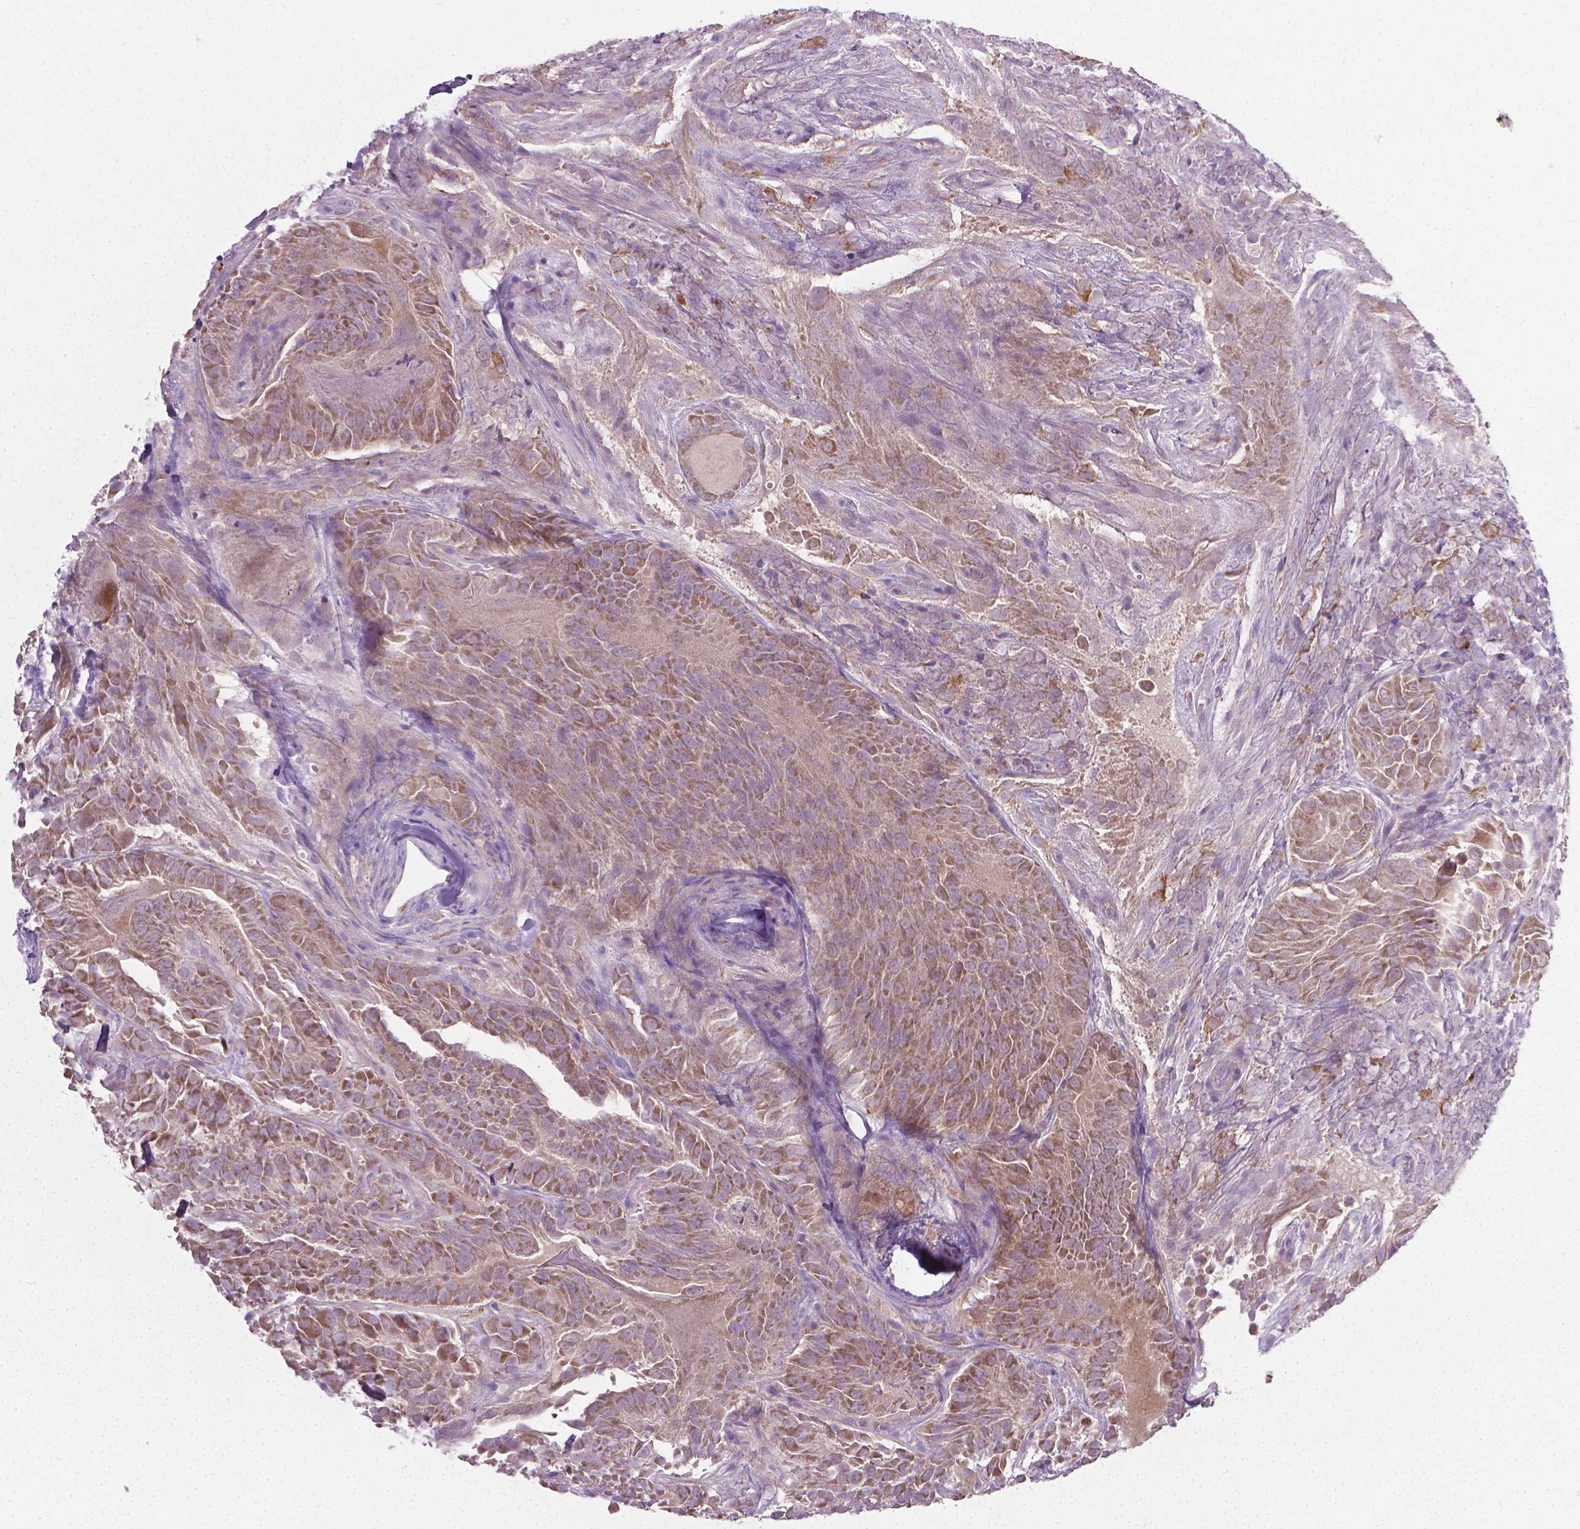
{"staining": {"intensity": "moderate", "quantity": ">75%", "location": "cytoplasmic/membranous"}, "tissue": "thyroid cancer", "cell_type": "Tumor cells", "image_type": "cancer", "snomed": [{"axis": "morphology", "description": "Papillary adenocarcinoma, NOS"}, {"axis": "topography", "description": "Thyroid gland"}], "caption": "High-magnification brightfield microscopy of thyroid cancer stained with DAB (3,3'-diaminobenzidine) (brown) and counterstained with hematoxylin (blue). tumor cells exhibit moderate cytoplasmic/membranous expression is seen in about>75% of cells.", "gene": "PRAG1", "patient": {"sex": "female", "age": 37}}